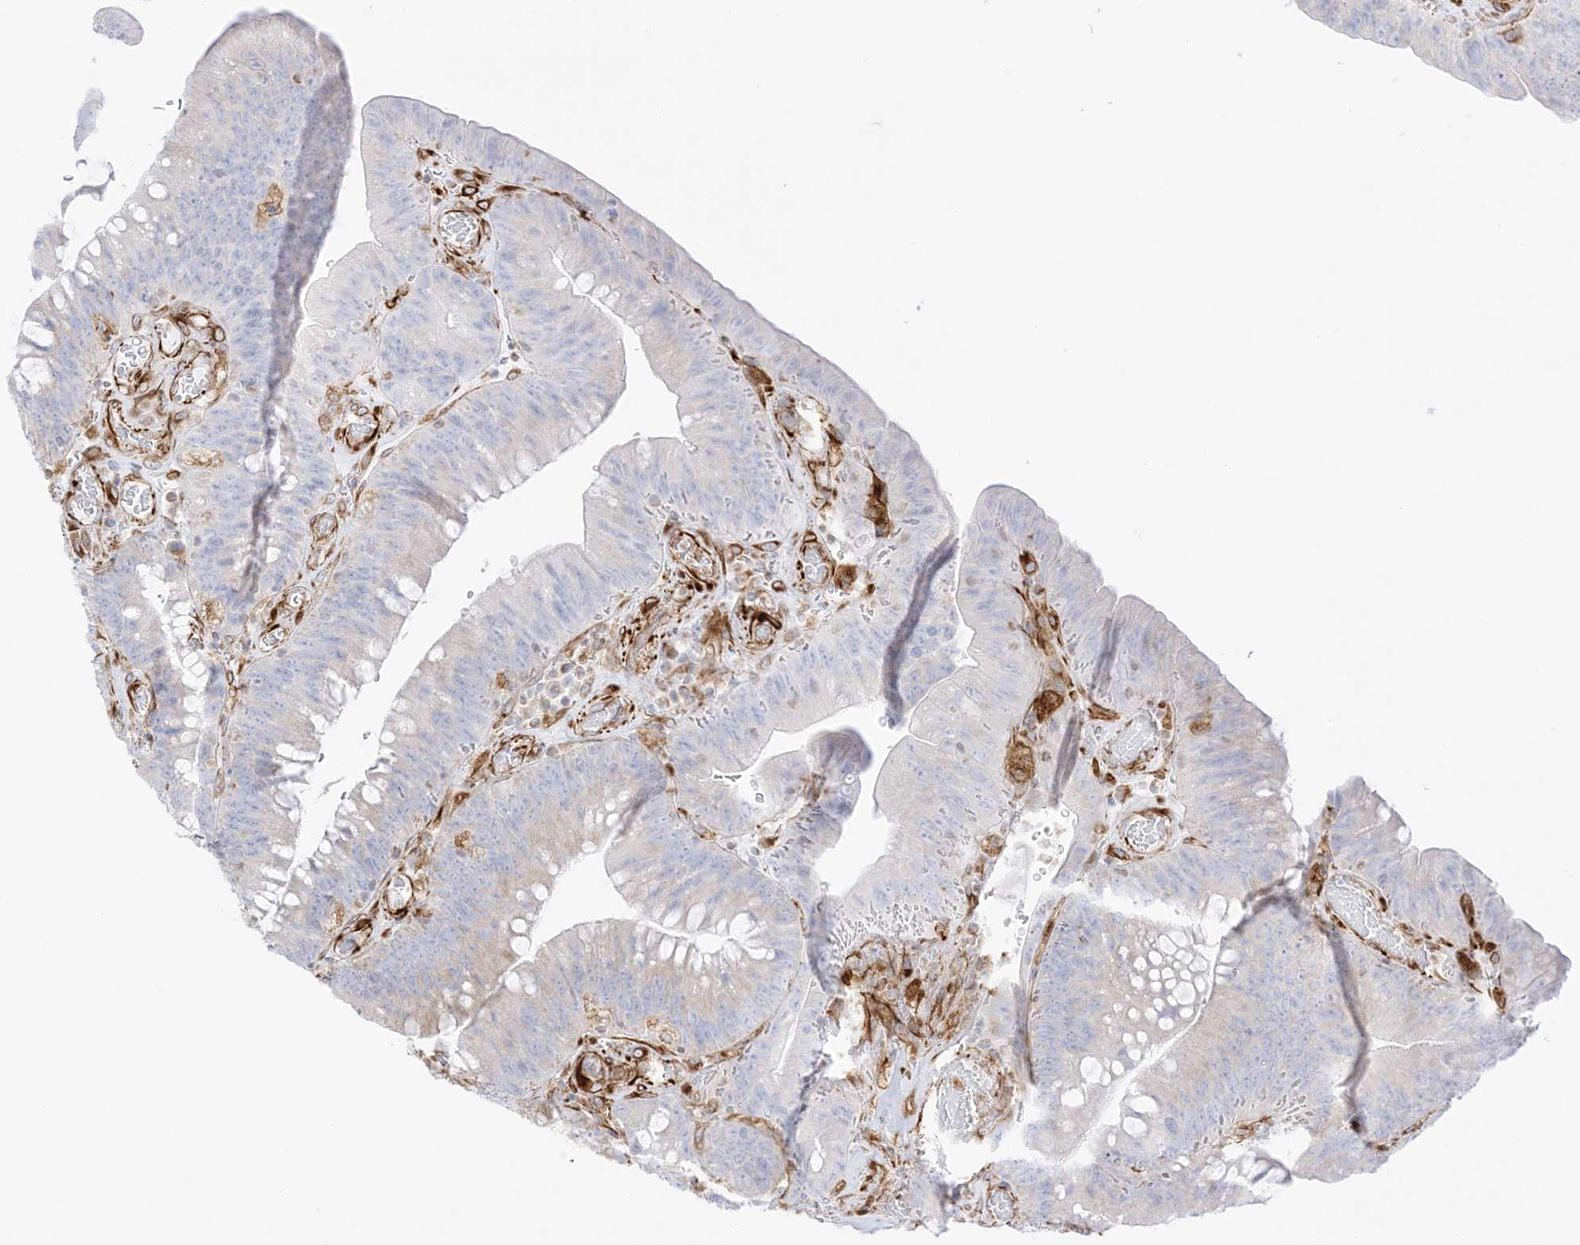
{"staining": {"intensity": "weak", "quantity": "25%-75%", "location": "cytoplasmic/membranous"}, "tissue": "colorectal cancer", "cell_type": "Tumor cells", "image_type": "cancer", "snomed": [{"axis": "morphology", "description": "Normal tissue, NOS"}, {"axis": "topography", "description": "Colon"}], "caption": "Immunohistochemical staining of human colorectal cancer exhibits low levels of weak cytoplasmic/membranous protein expression in about 25%-75% of tumor cells.", "gene": "PID1", "patient": {"sex": "female", "age": 82}}